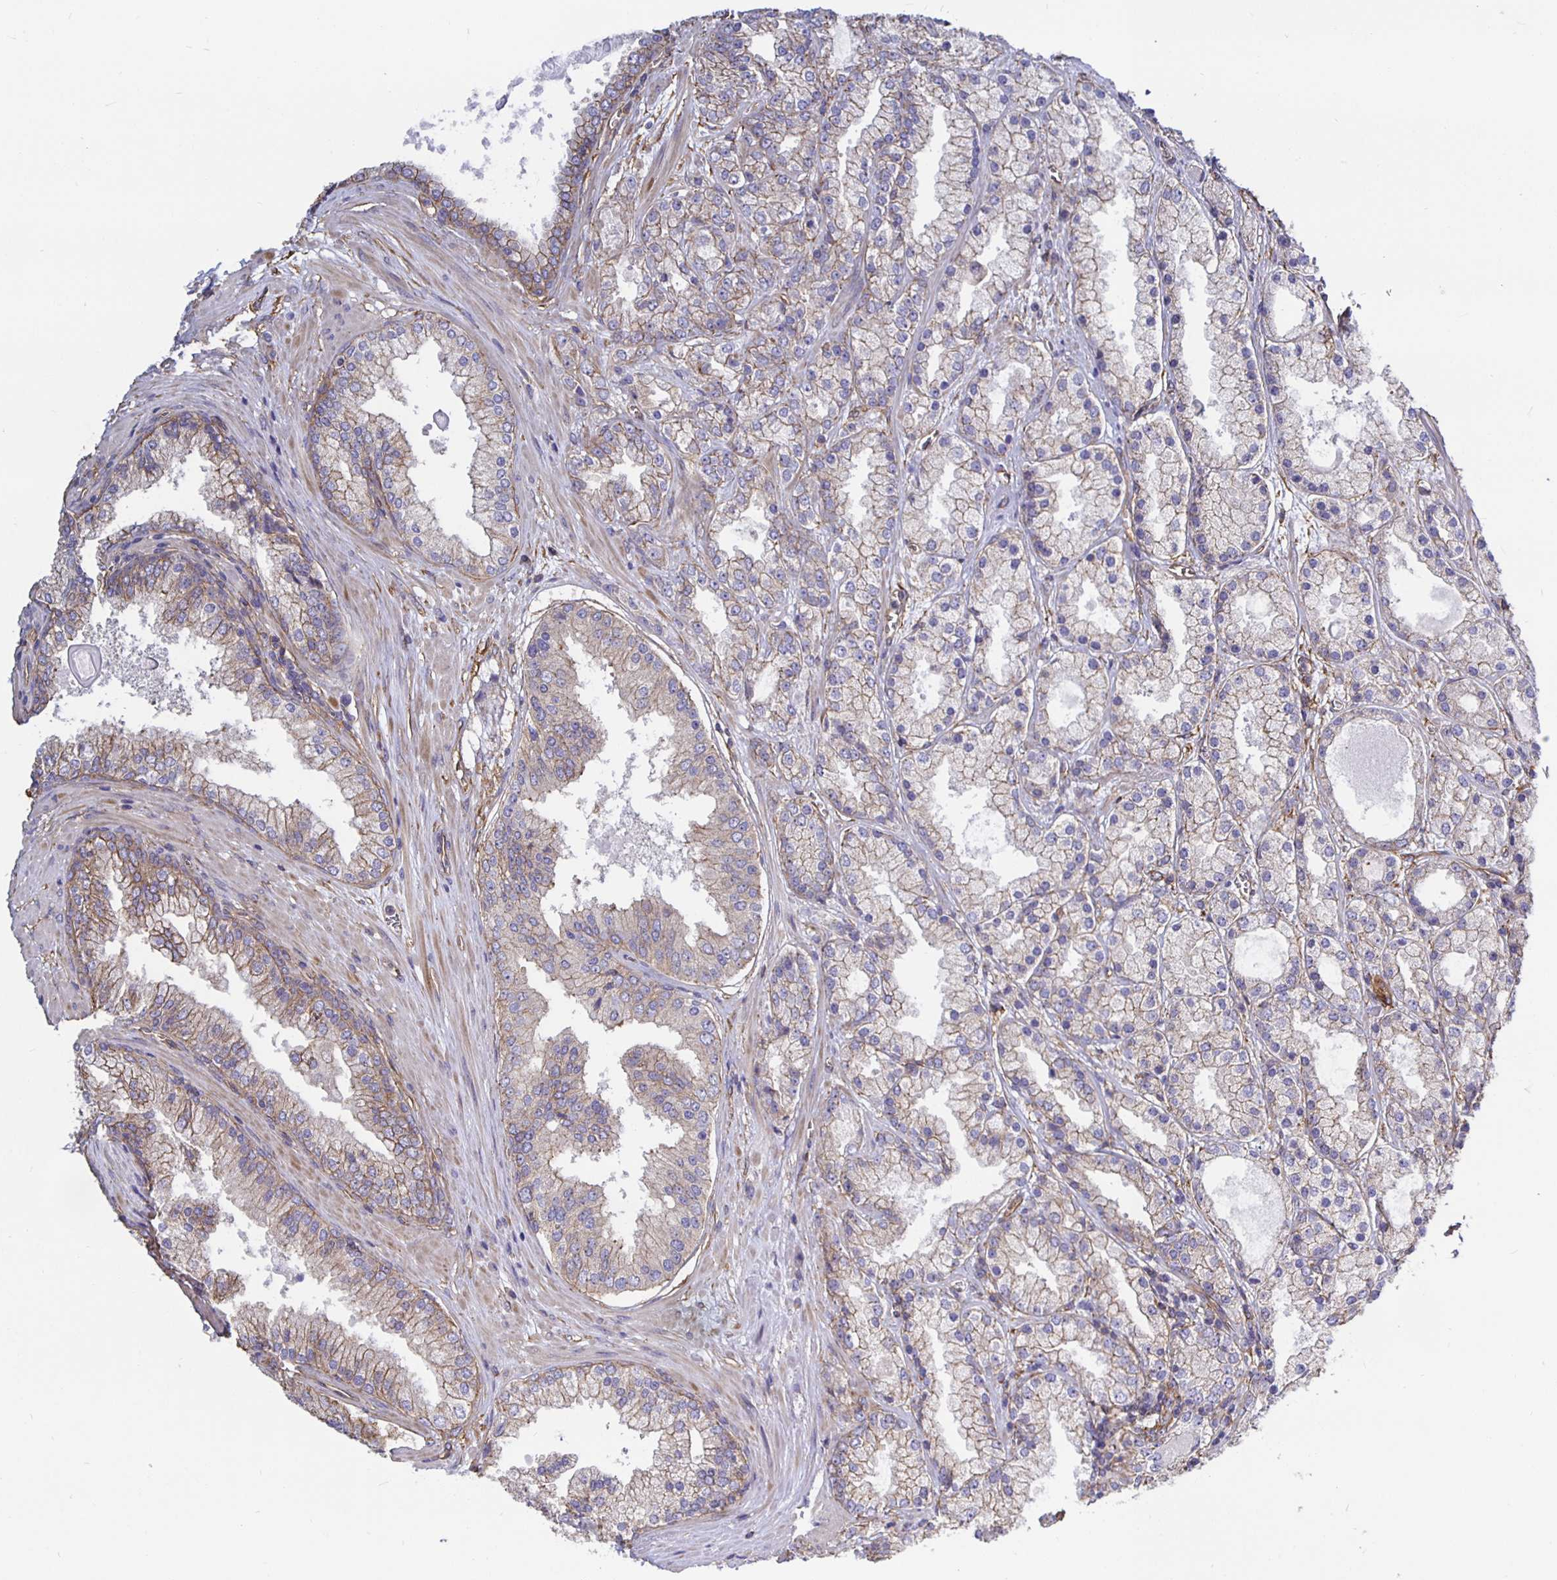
{"staining": {"intensity": "weak", "quantity": "25%-75%", "location": "cytoplasmic/membranous"}, "tissue": "prostate cancer", "cell_type": "Tumor cells", "image_type": "cancer", "snomed": [{"axis": "morphology", "description": "Adenocarcinoma, High grade"}, {"axis": "topography", "description": "Prostate"}], "caption": "This micrograph demonstrates IHC staining of human adenocarcinoma (high-grade) (prostate), with low weak cytoplasmic/membranous positivity in approximately 25%-75% of tumor cells.", "gene": "ARHGEF39", "patient": {"sex": "male", "age": 67}}